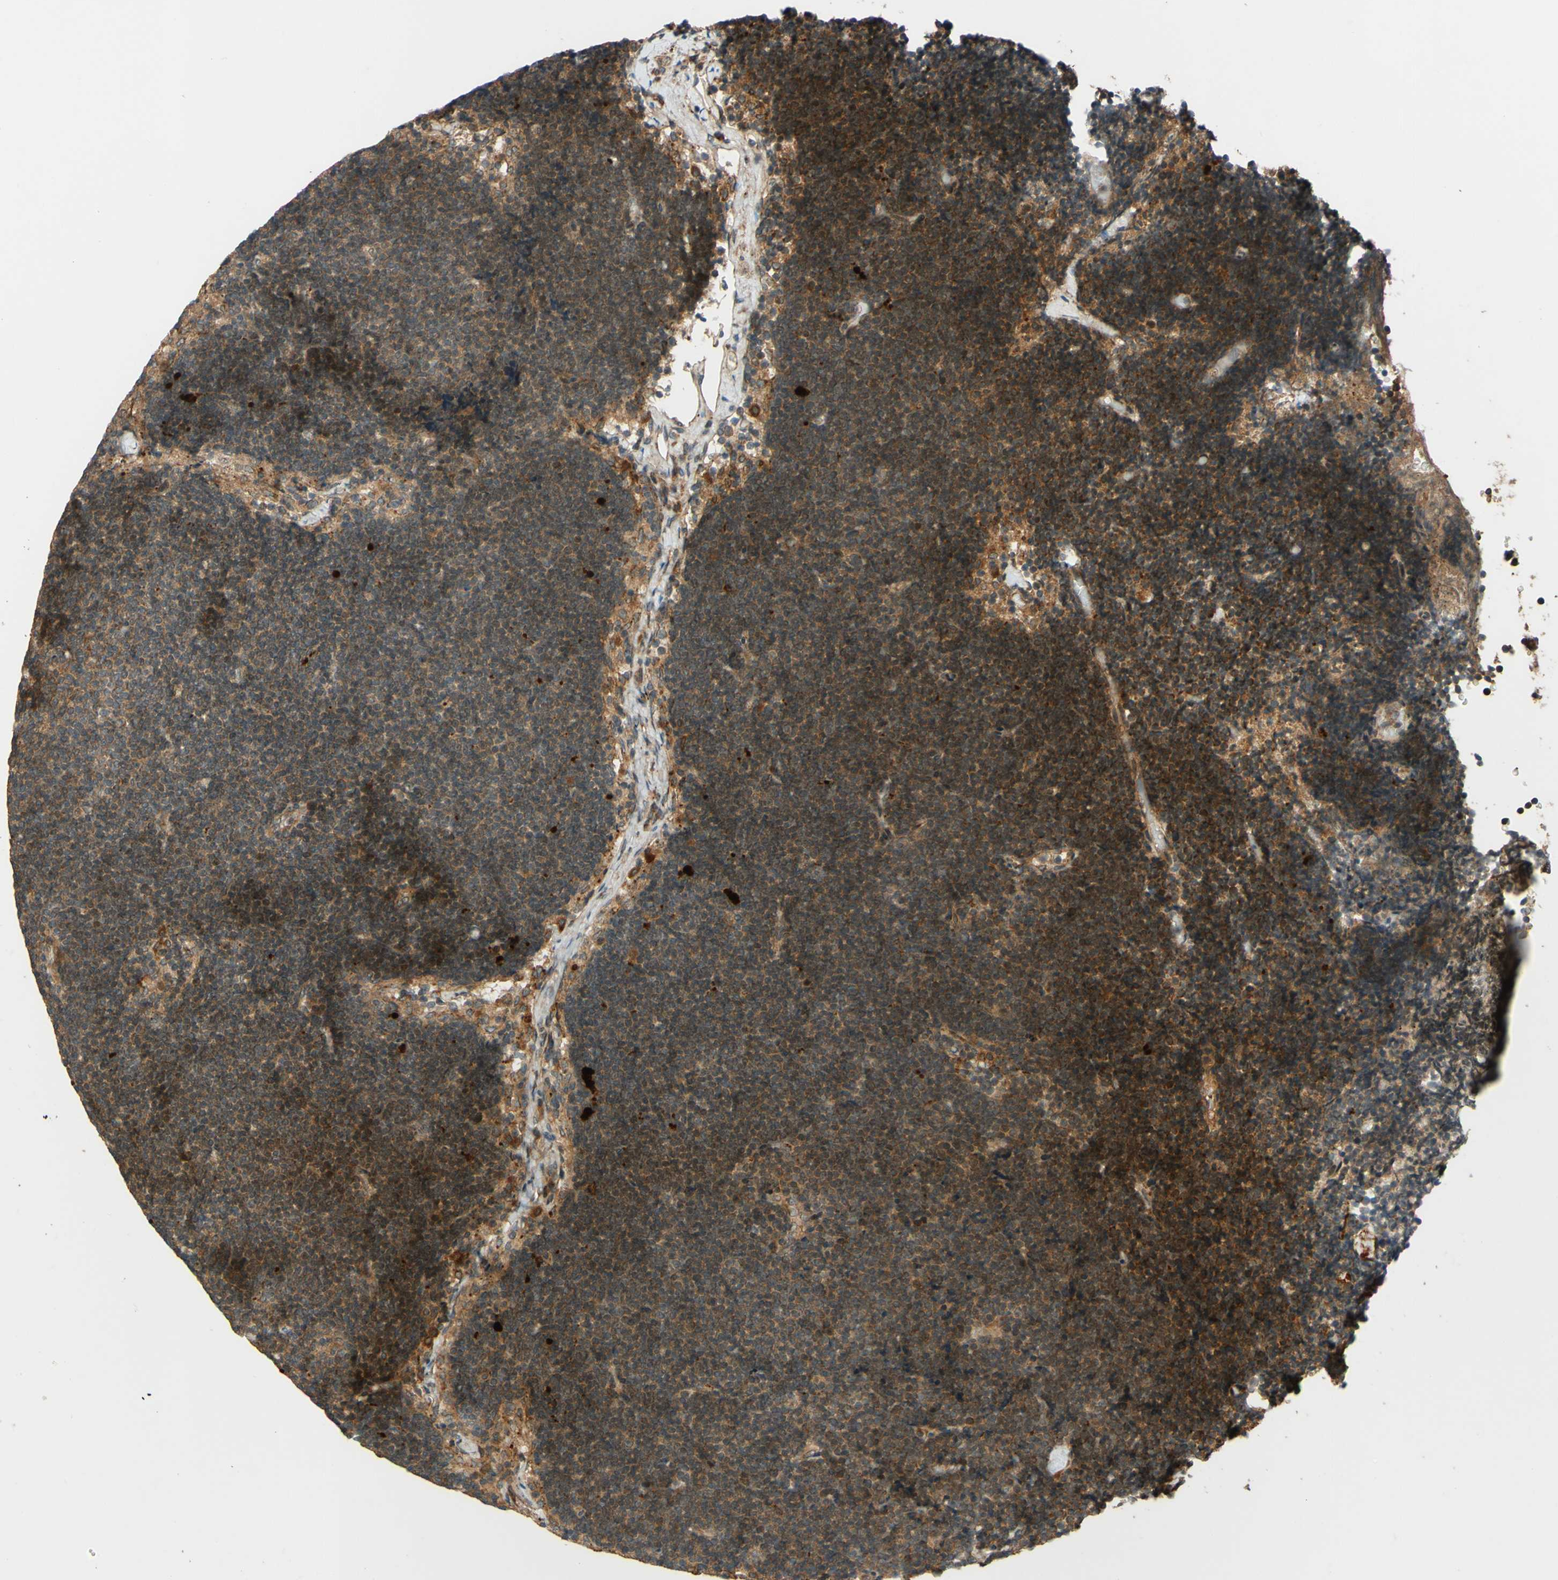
{"staining": {"intensity": "moderate", "quantity": ">75%", "location": "cytoplasmic/membranous"}, "tissue": "lymph node", "cell_type": "Germinal center cells", "image_type": "normal", "snomed": [{"axis": "morphology", "description": "Normal tissue, NOS"}, {"axis": "topography", "description": "Lymph node"}], "caption": "This is a histology image of immunohistochemistry staining of normal lymph node, which shows moderate positivity in the cytoplasmic/membranous of germinal center cells.", "gene": "RNF19A", "patient": {"sex": "male", "age": 63}}